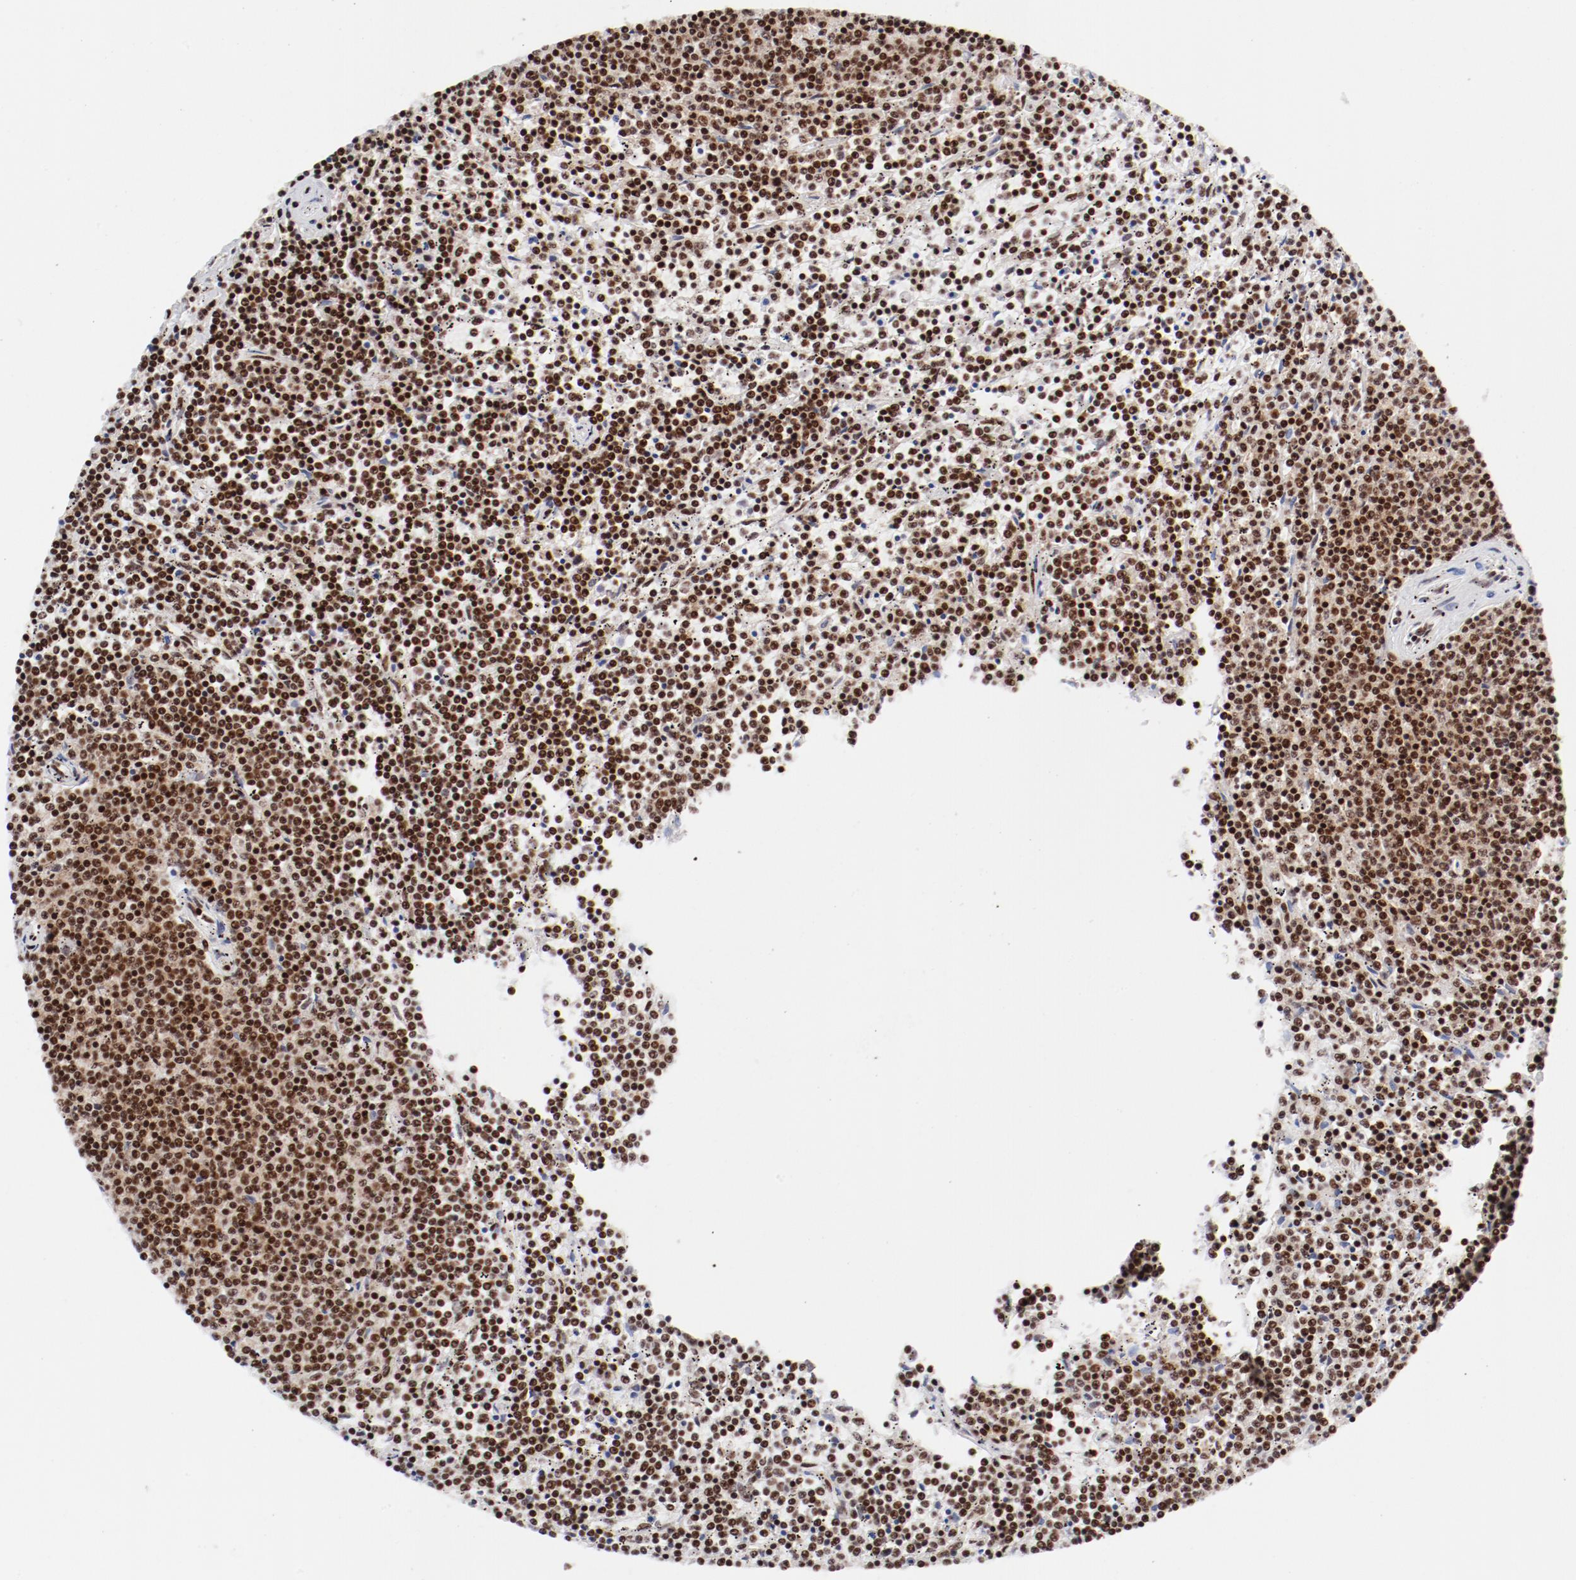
{"staining": {"intensity": "strong", "quantity": ">75%", "location": "nuclear"}, "tissue": "lymphoma", "cell_type": "Tumor cells", "image_type": "cancer", "snomed": [{"axis": "morphology", "description": "Malignant lymphoma, non-Hodgkin's type, Low grade"}, {"axis": "topography", "description": "Spleen"}], "caption": "Low-grade malignant lymphoma, non-Hodgkin's type stained for a protein (brown) shows strong nuclear positive positivity in approximately >75% of tumor cells.", "gene": "NFYB", "patient": {"sex": "female", "age": 50}}